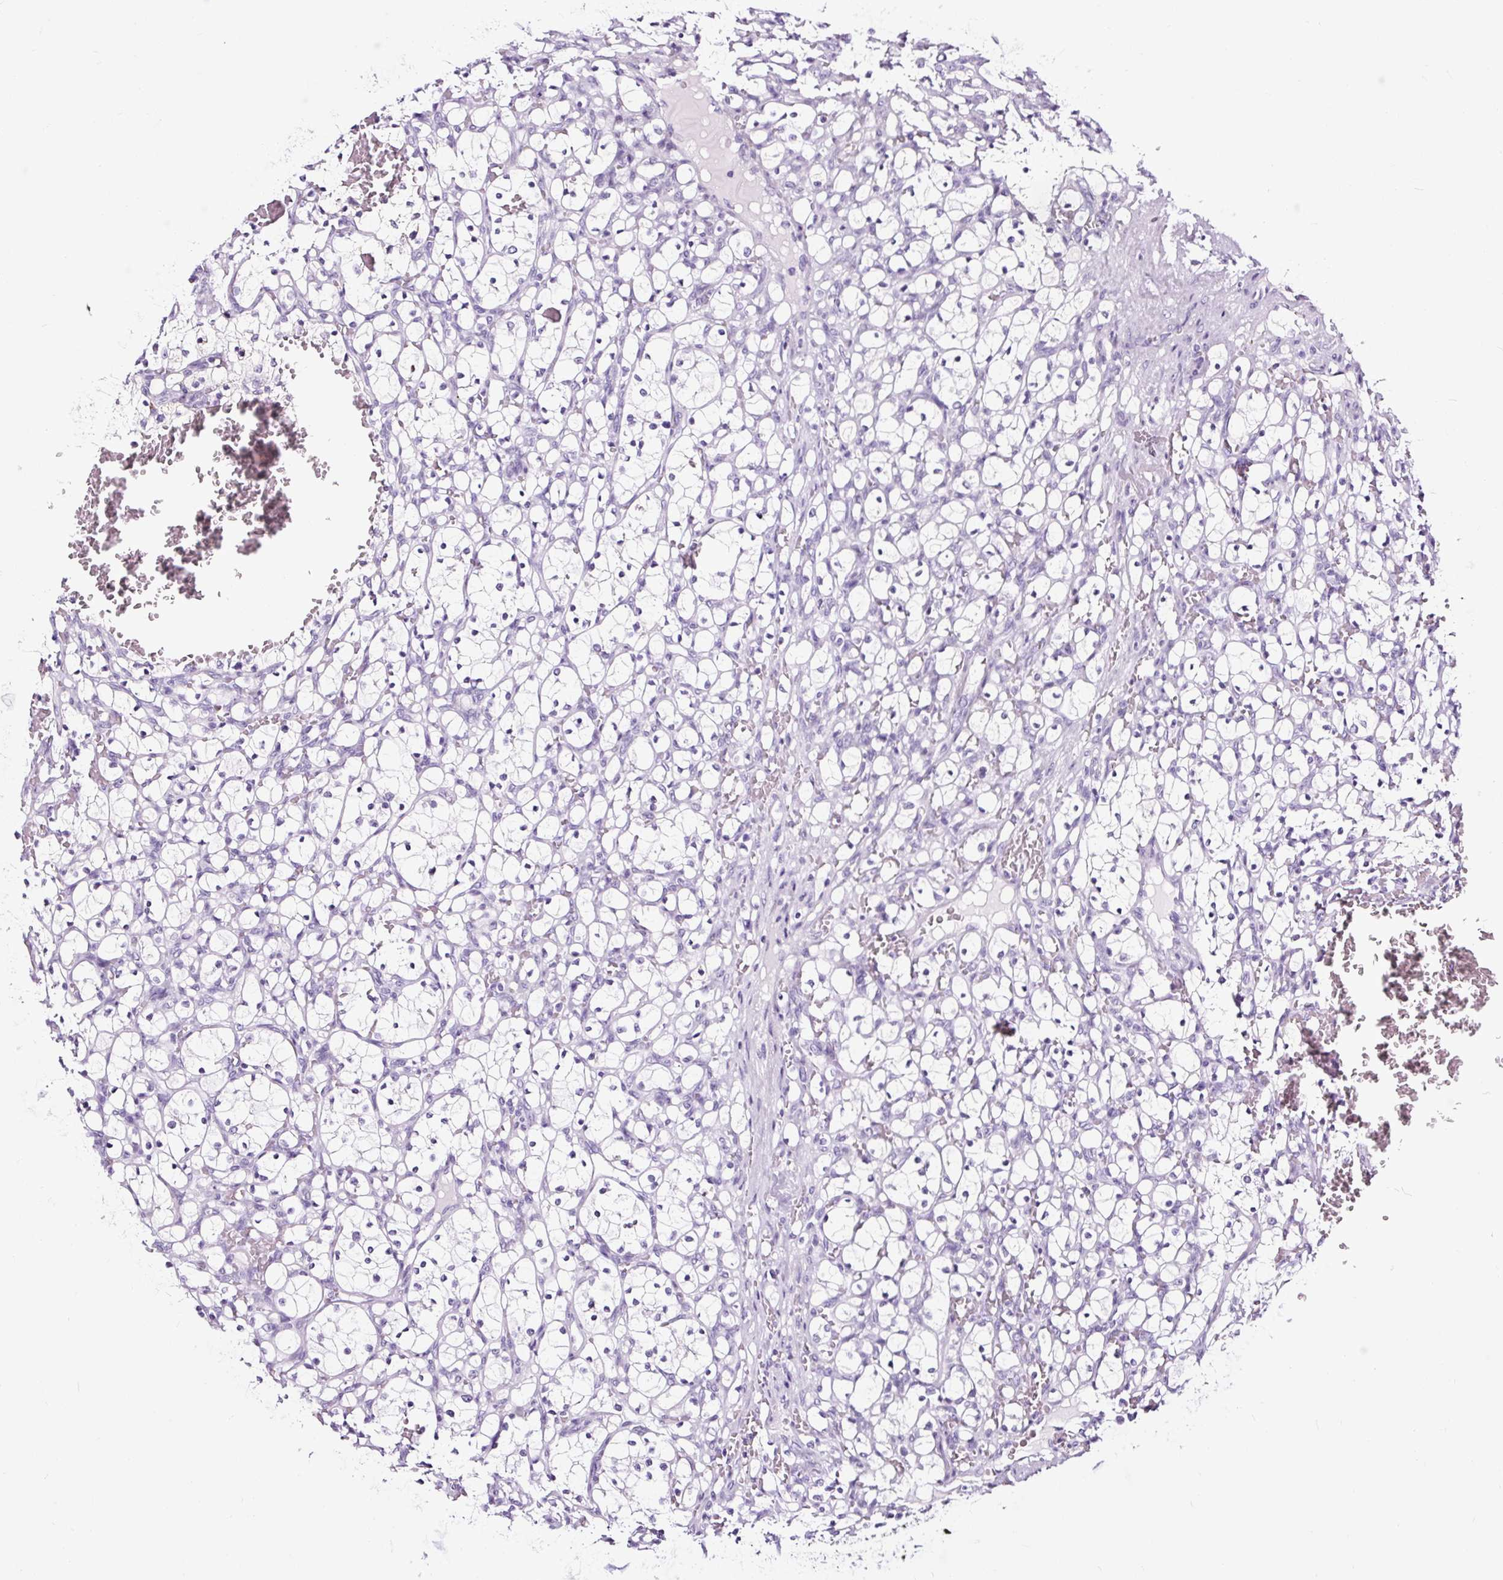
{"staining": {"intensity": "negative", "quantity": "none", "location": "none"}, "tissue": "renal cancer", "cell_type": "Tumor cells", "image_type": "cancer", "snomed": [{"axis": "morphology", "description": "Adenocarcinoma, NOS"}, {"axis": "topography", "description": "Kidney"}], "caption": "A photomicrograph of adenocarcinoma (renal) stained for a protein demonstrates no brown staining in tumor cells.", "gene": "NPHS2", "patient": {"sex": "female", "age": 69}}